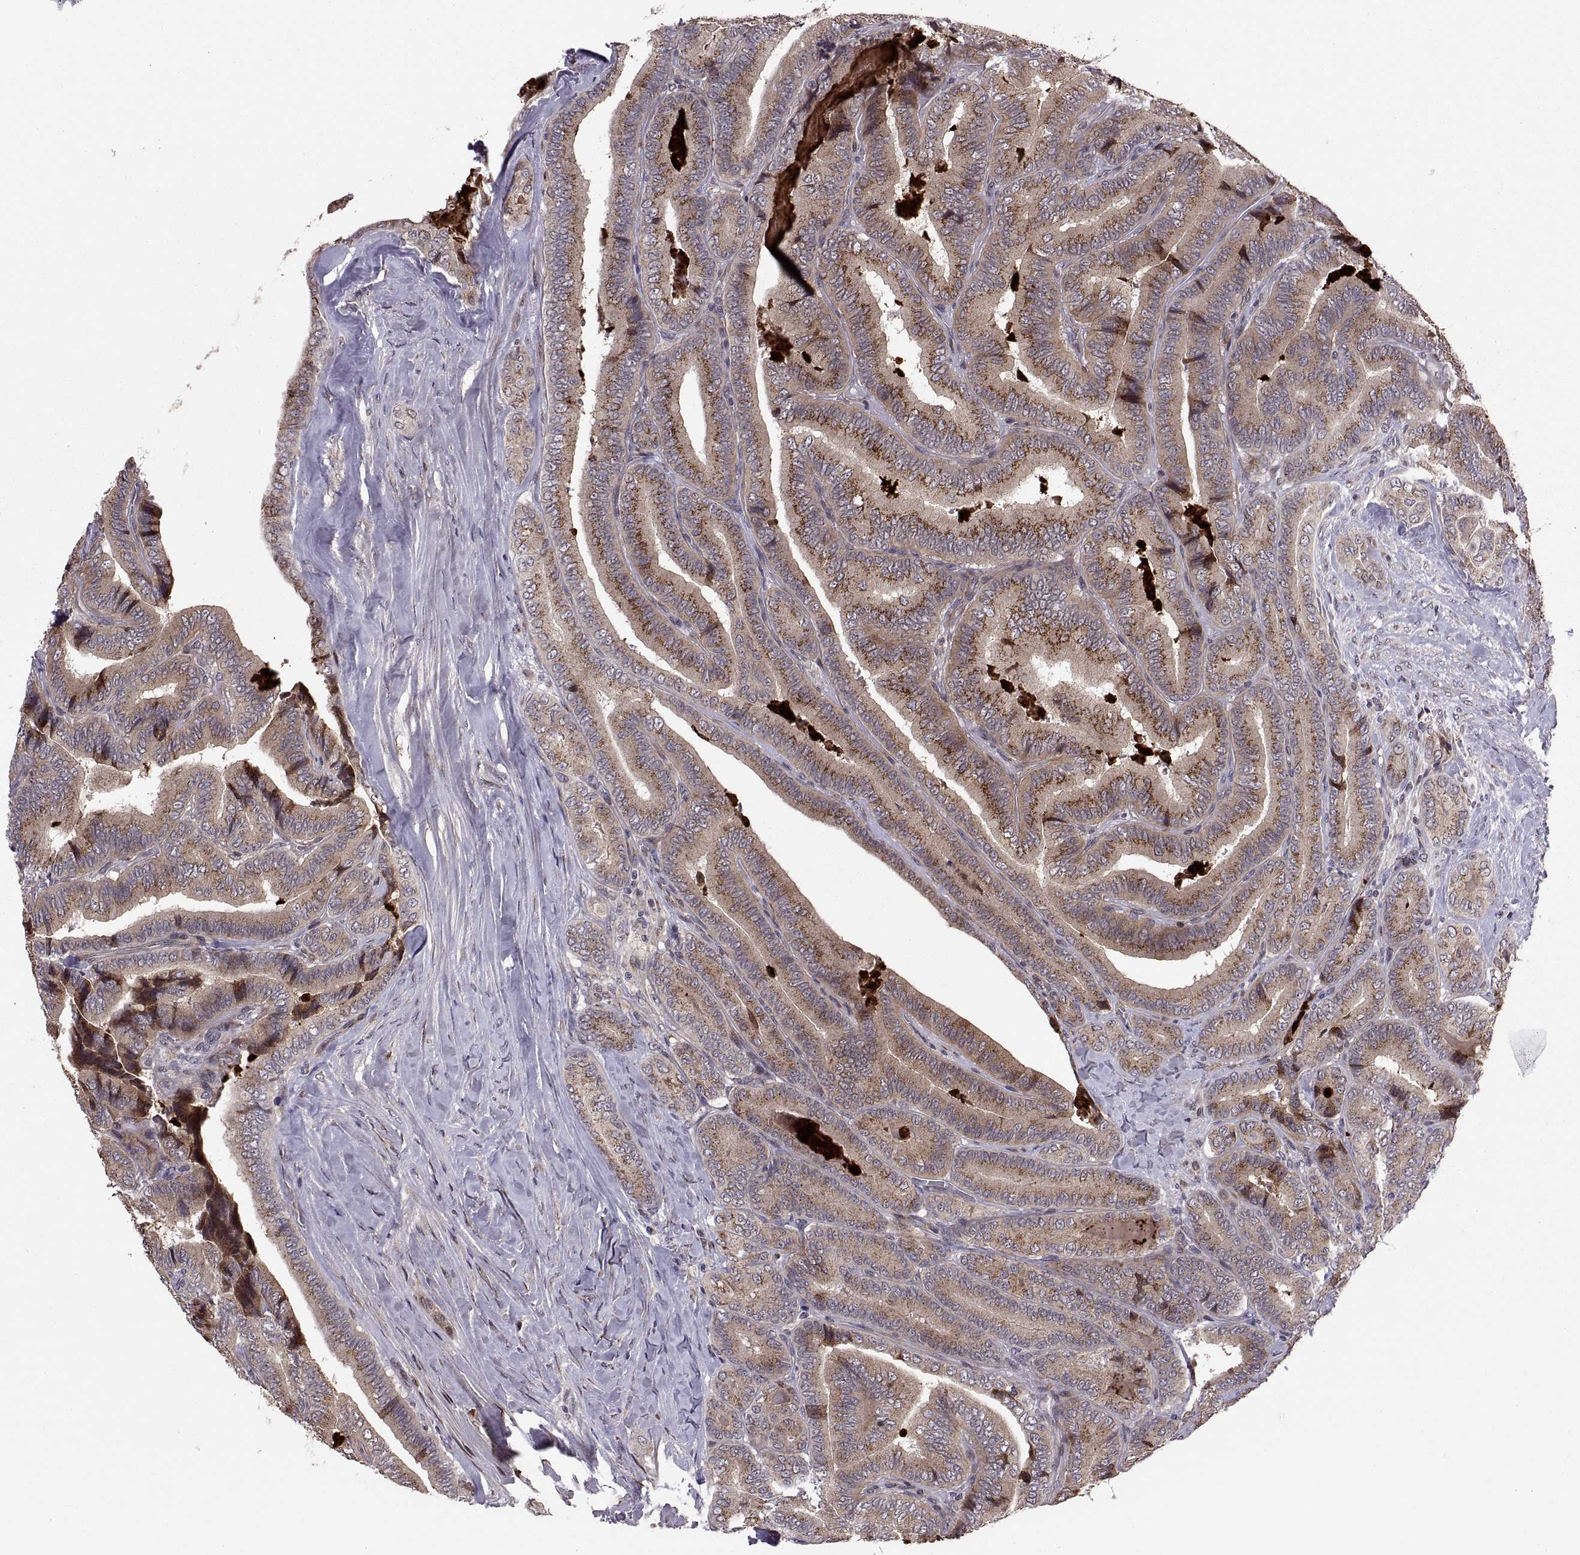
{"staining": {"intensity": "strong", "quantity": ">75%", "location": "cytoplasmic/membranous"}, "tissue": "thyroid cancer", "cell_type": "Tumor cells", "image_type": "cancer", "snomed": [{"axis": "morphology", "description": "Papillary adenocarcinoma, NOS"}, {"axis": "topography", "description": "Thyroid gland"}], "caption": "This photomicrograph displays immunohistochemistry (IHC) staining of thyroid papillary adenocarcinoma, with high strong cytoplasmic/membranous expression in about >75% of tumor cells.", "gene": "TESC", "patient": {"sex": "male", "age": 61}}